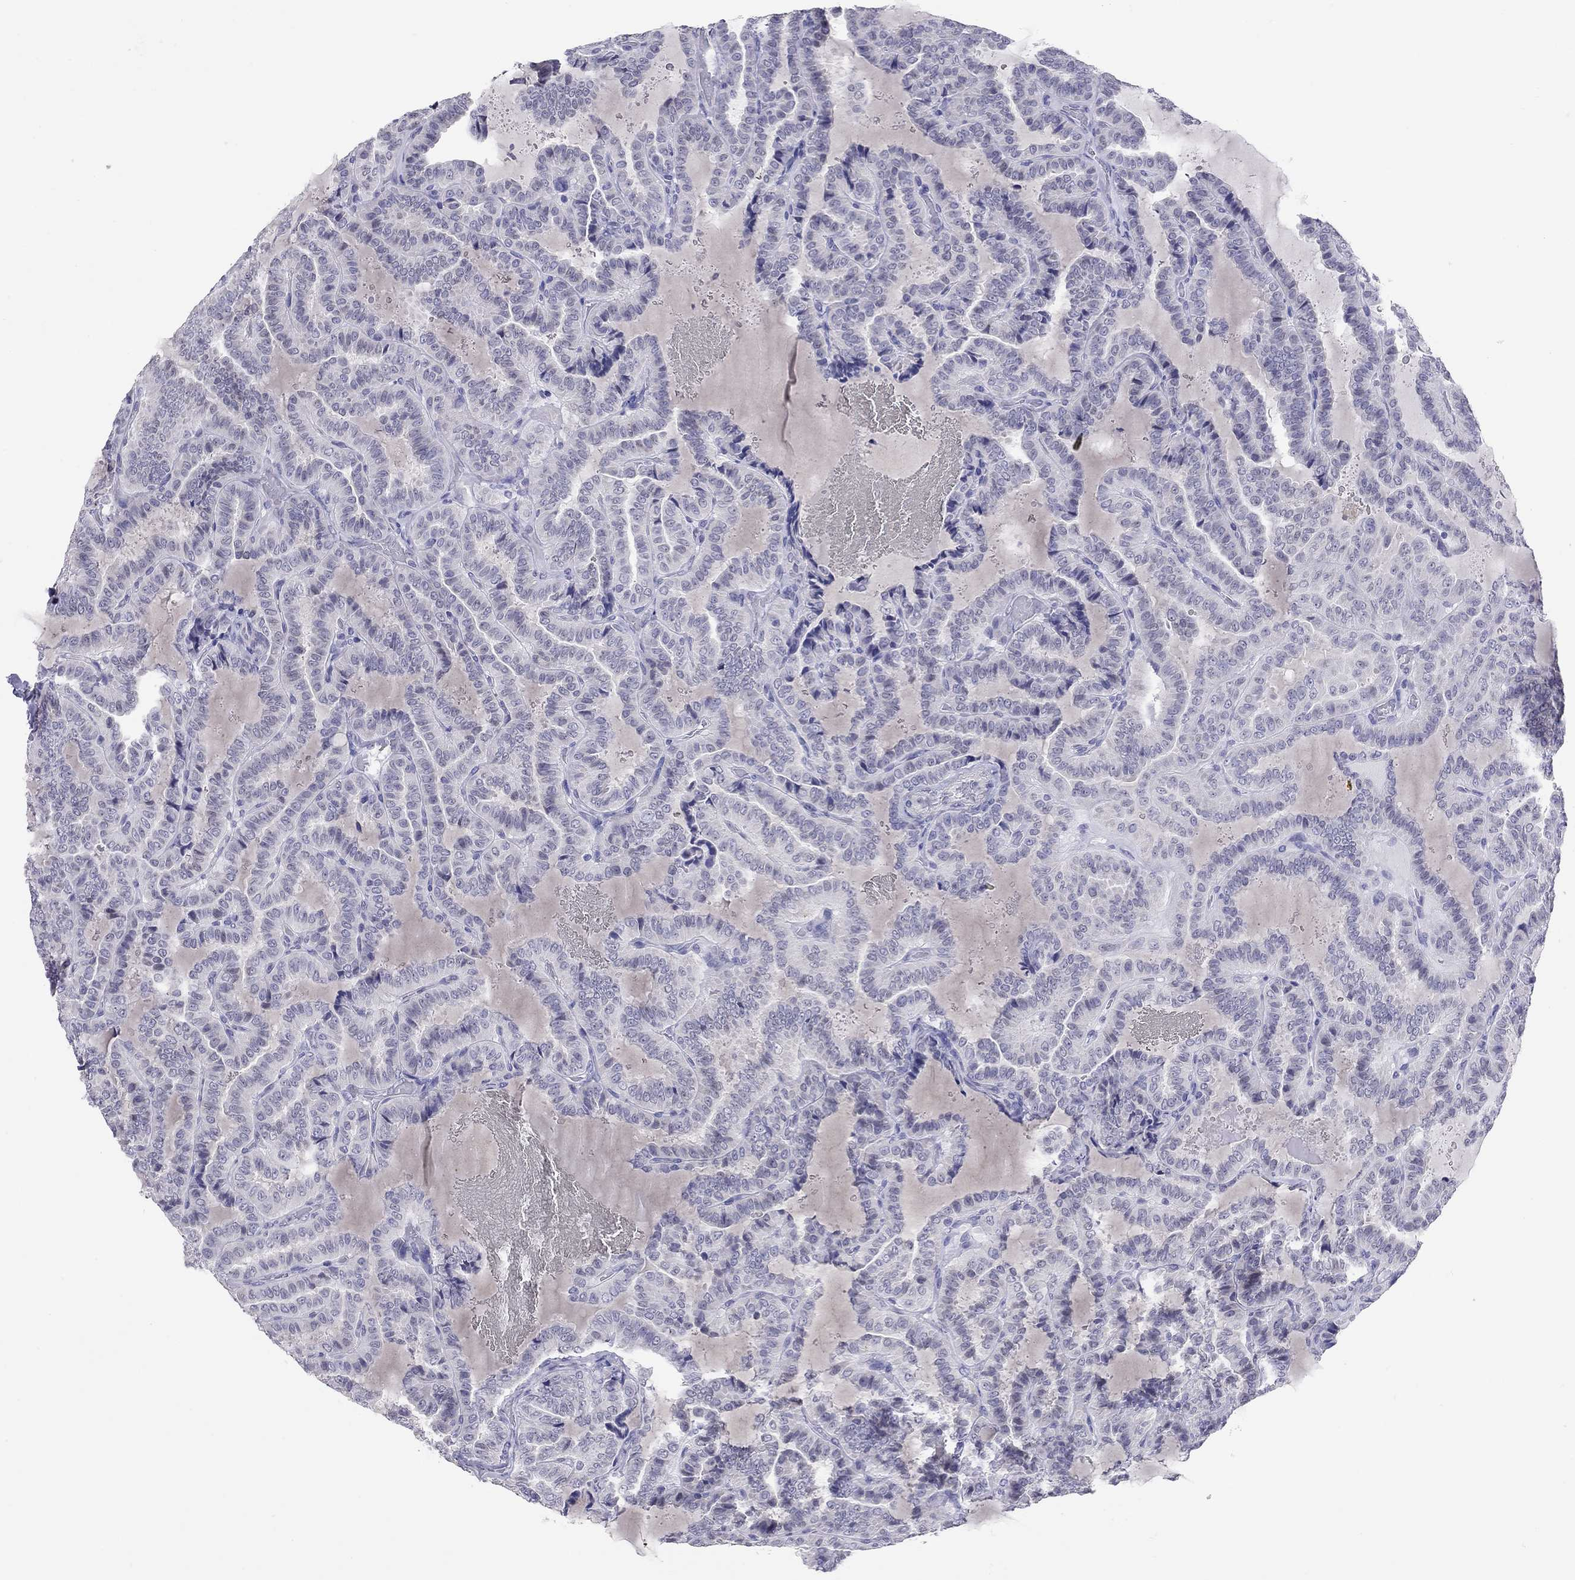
{"staining": {"intensity": "negative", "quantity": "none", "location": "none"}, "tissue": "thyroid cancer", "cell_type": "Tumor cells", "image_type": "cancer", "snomed": [{"axis": "morphology", "description": "Papillary adenocarcinoma, NOS"}, {"axis": "topography", "description": "Thyroid gland"}], "caption": "Immunohistochemical staining of human thyroid papillary adenocarcinoma exhibits no significant expression in tumor cells.", "gene": "ARMC12", "patient": {"sex": "female", "age": 39}}